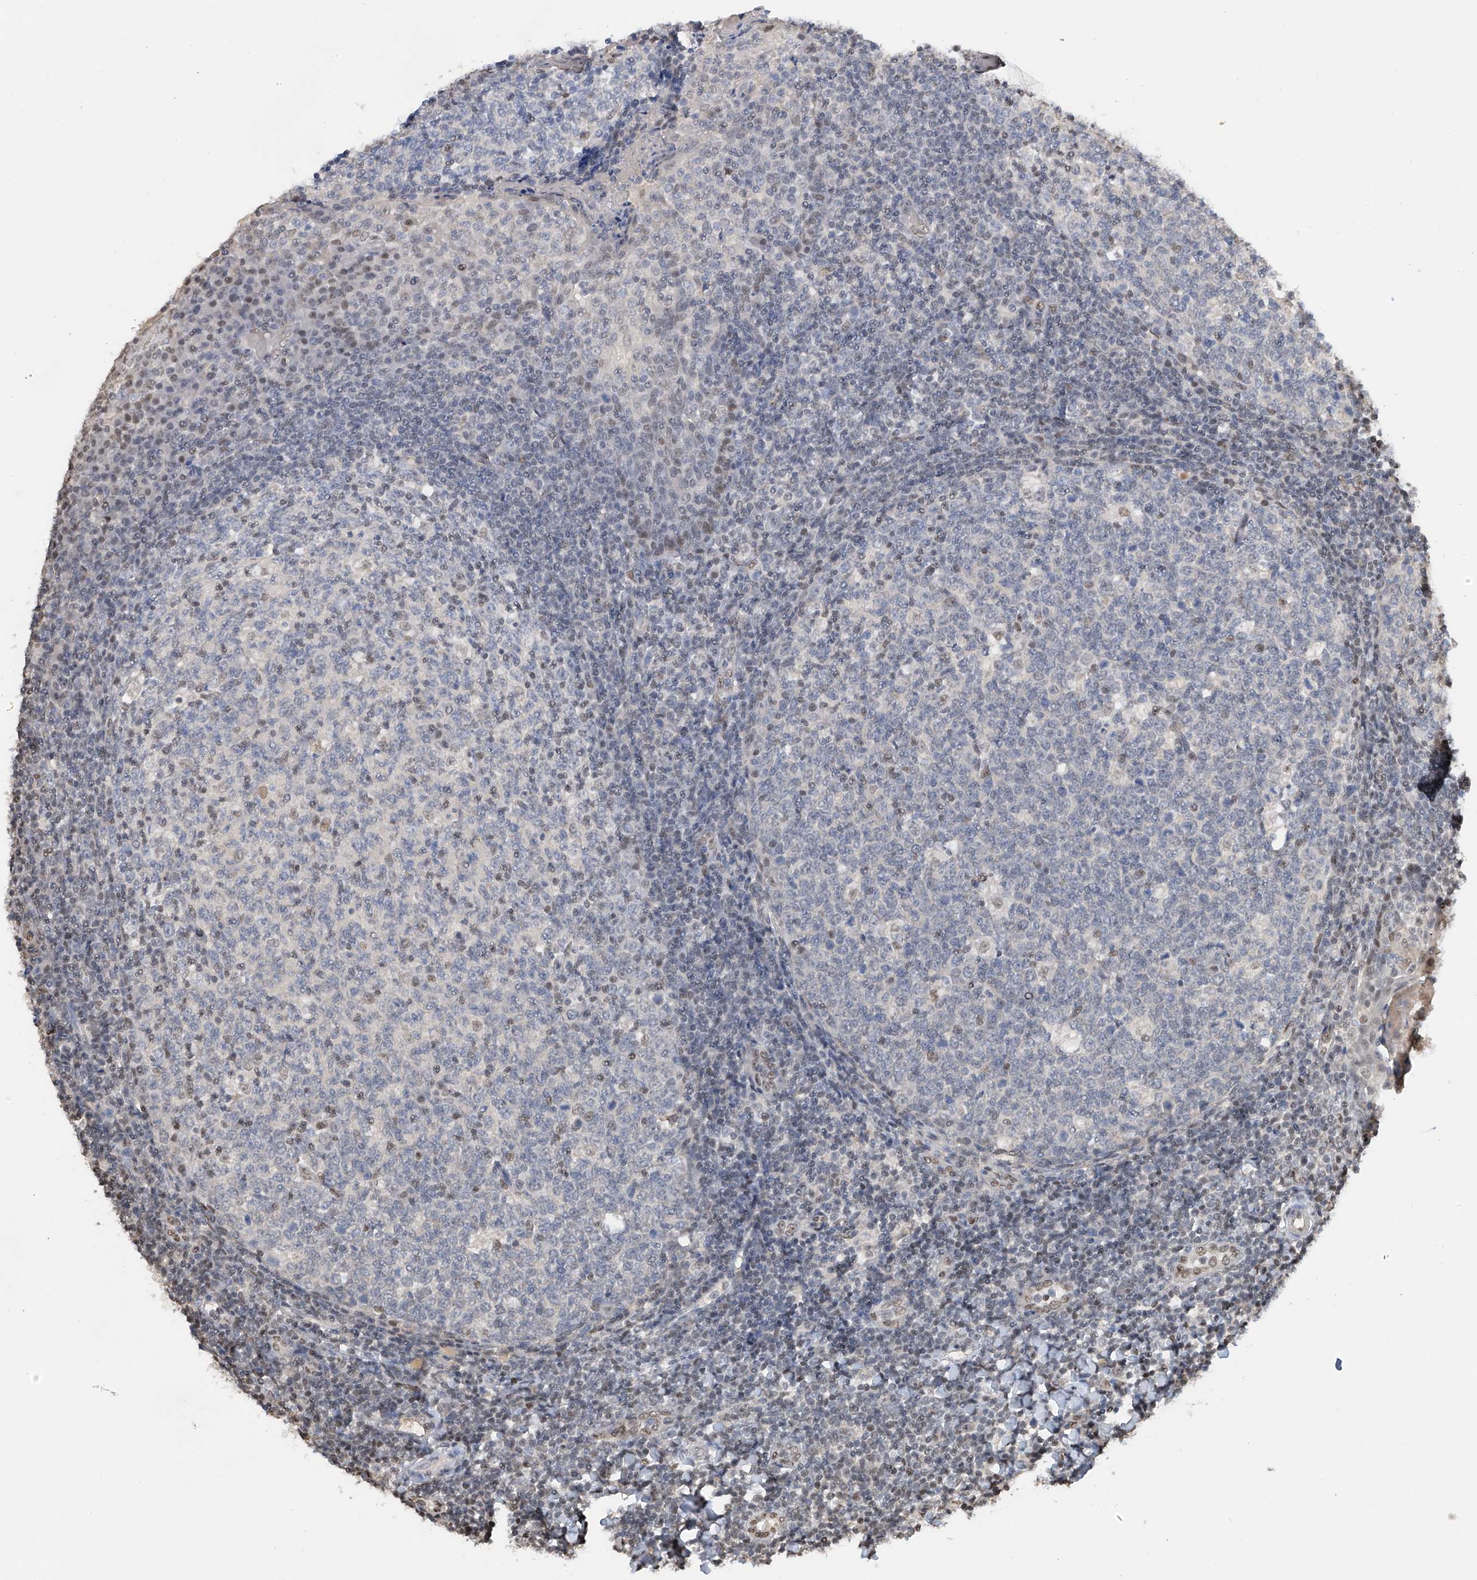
{"staining": {"intensity": "weak", "quantity": "<25%", "location": "nuclear"}, "tissue": "tonsil", "cell_type": "Germinal center cells", "image_type": "normal", "snomed": [{"axis": "morphology", "description": "Normal tissue, NOS"}, {"axis": "topography", "description": "Tonsil"}], "caption": "A high-resolution photomicrograph shows immunohistochemistry (IHC) staining of benign tonsil, which demonstrates no significant positivity in germinal center cells.", "gene": "PMM1", "patient": {"sex": "female", "age": 19}}